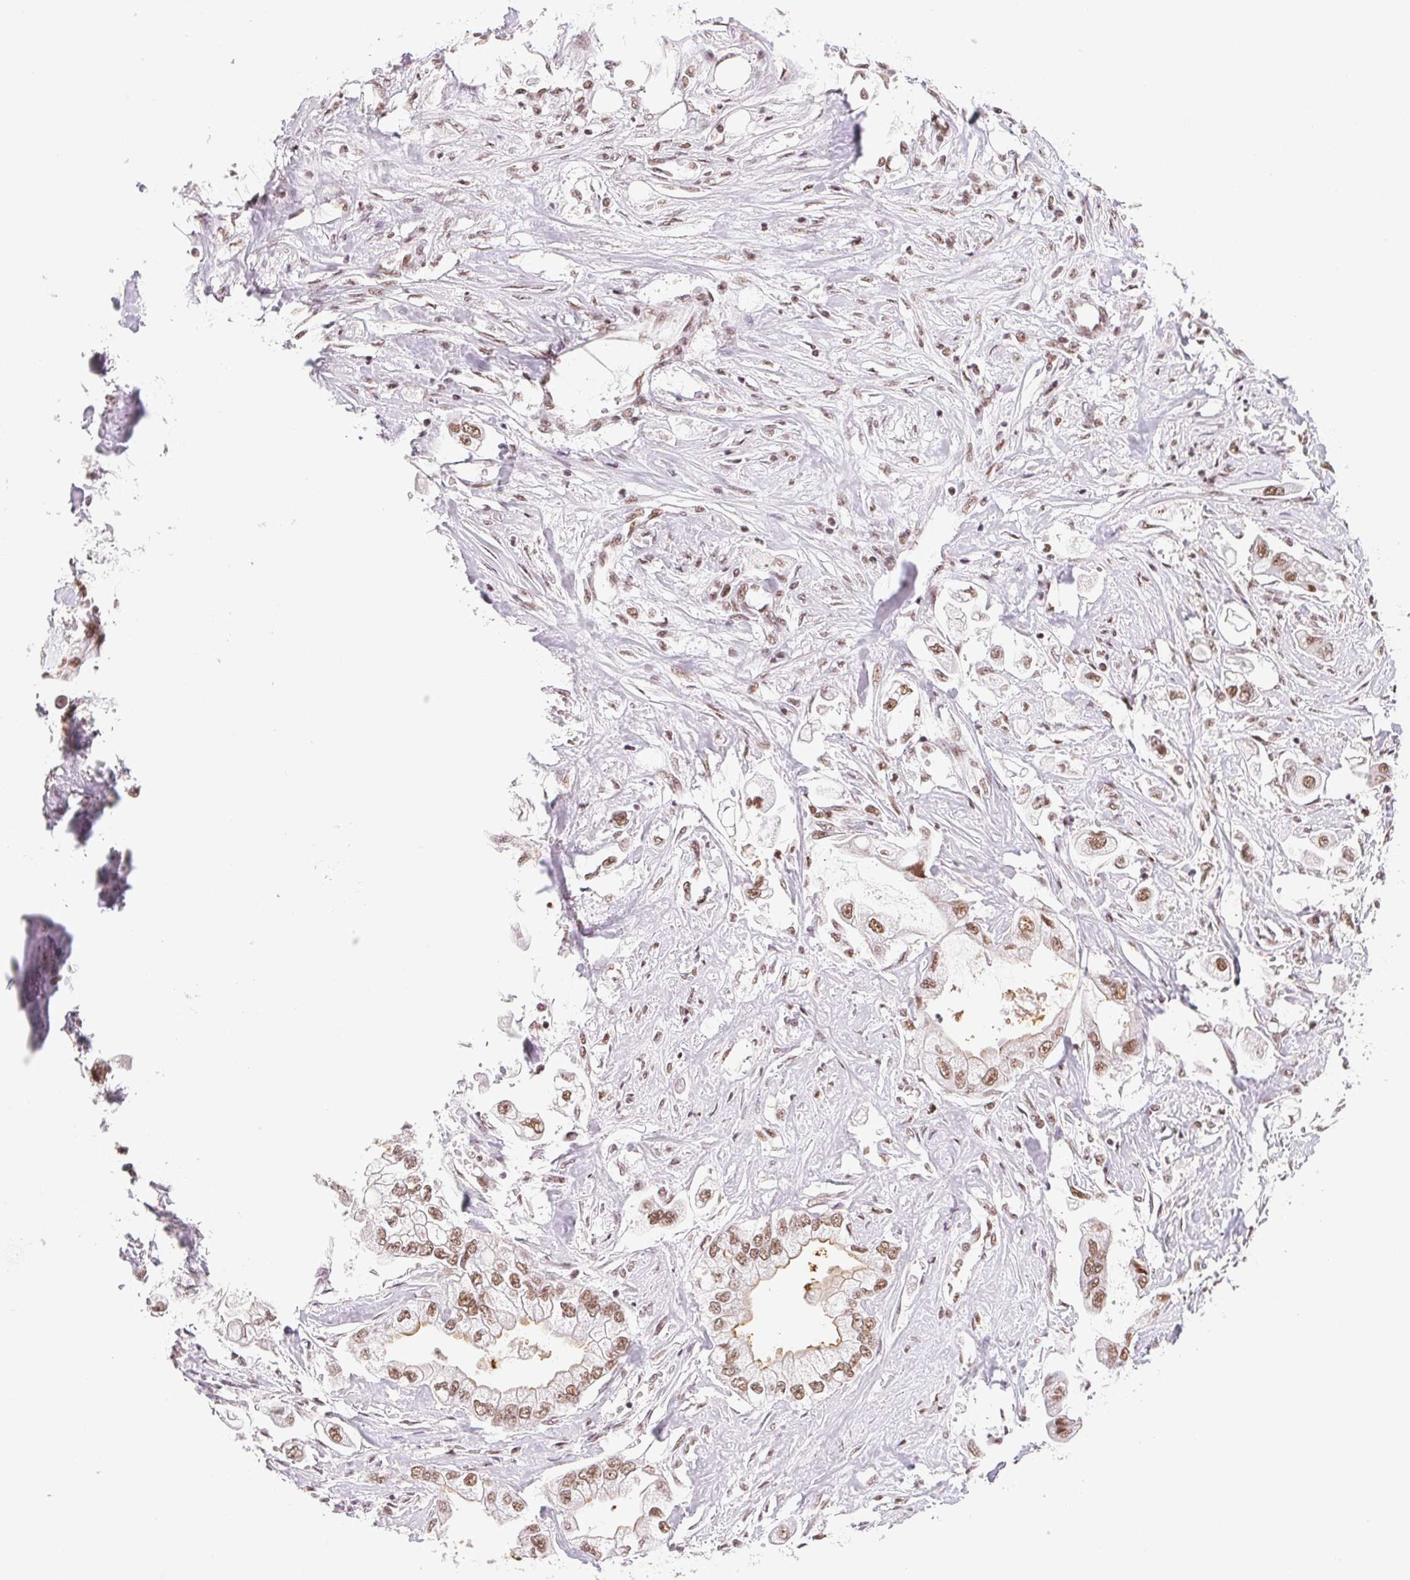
{"staining": {"intensity": "moderate", "quantity": ">75%", "location": "nuclear"}, "tissue": "stomach cancer", "cell_type": "Tumor cells", "image_type": "cancer", "snomed": [{"axis": "morphology", "description": "Adenocarcinoma, NOS"}, {"axis": "topography", "description": "Stomach"}], "caption": "Stomach cancer (adenocarcinoma) stained with a protein marker reveals moderate staining in tumor cells.", "gene": "IK", "patient": {"sex": "male", "age": 62}}